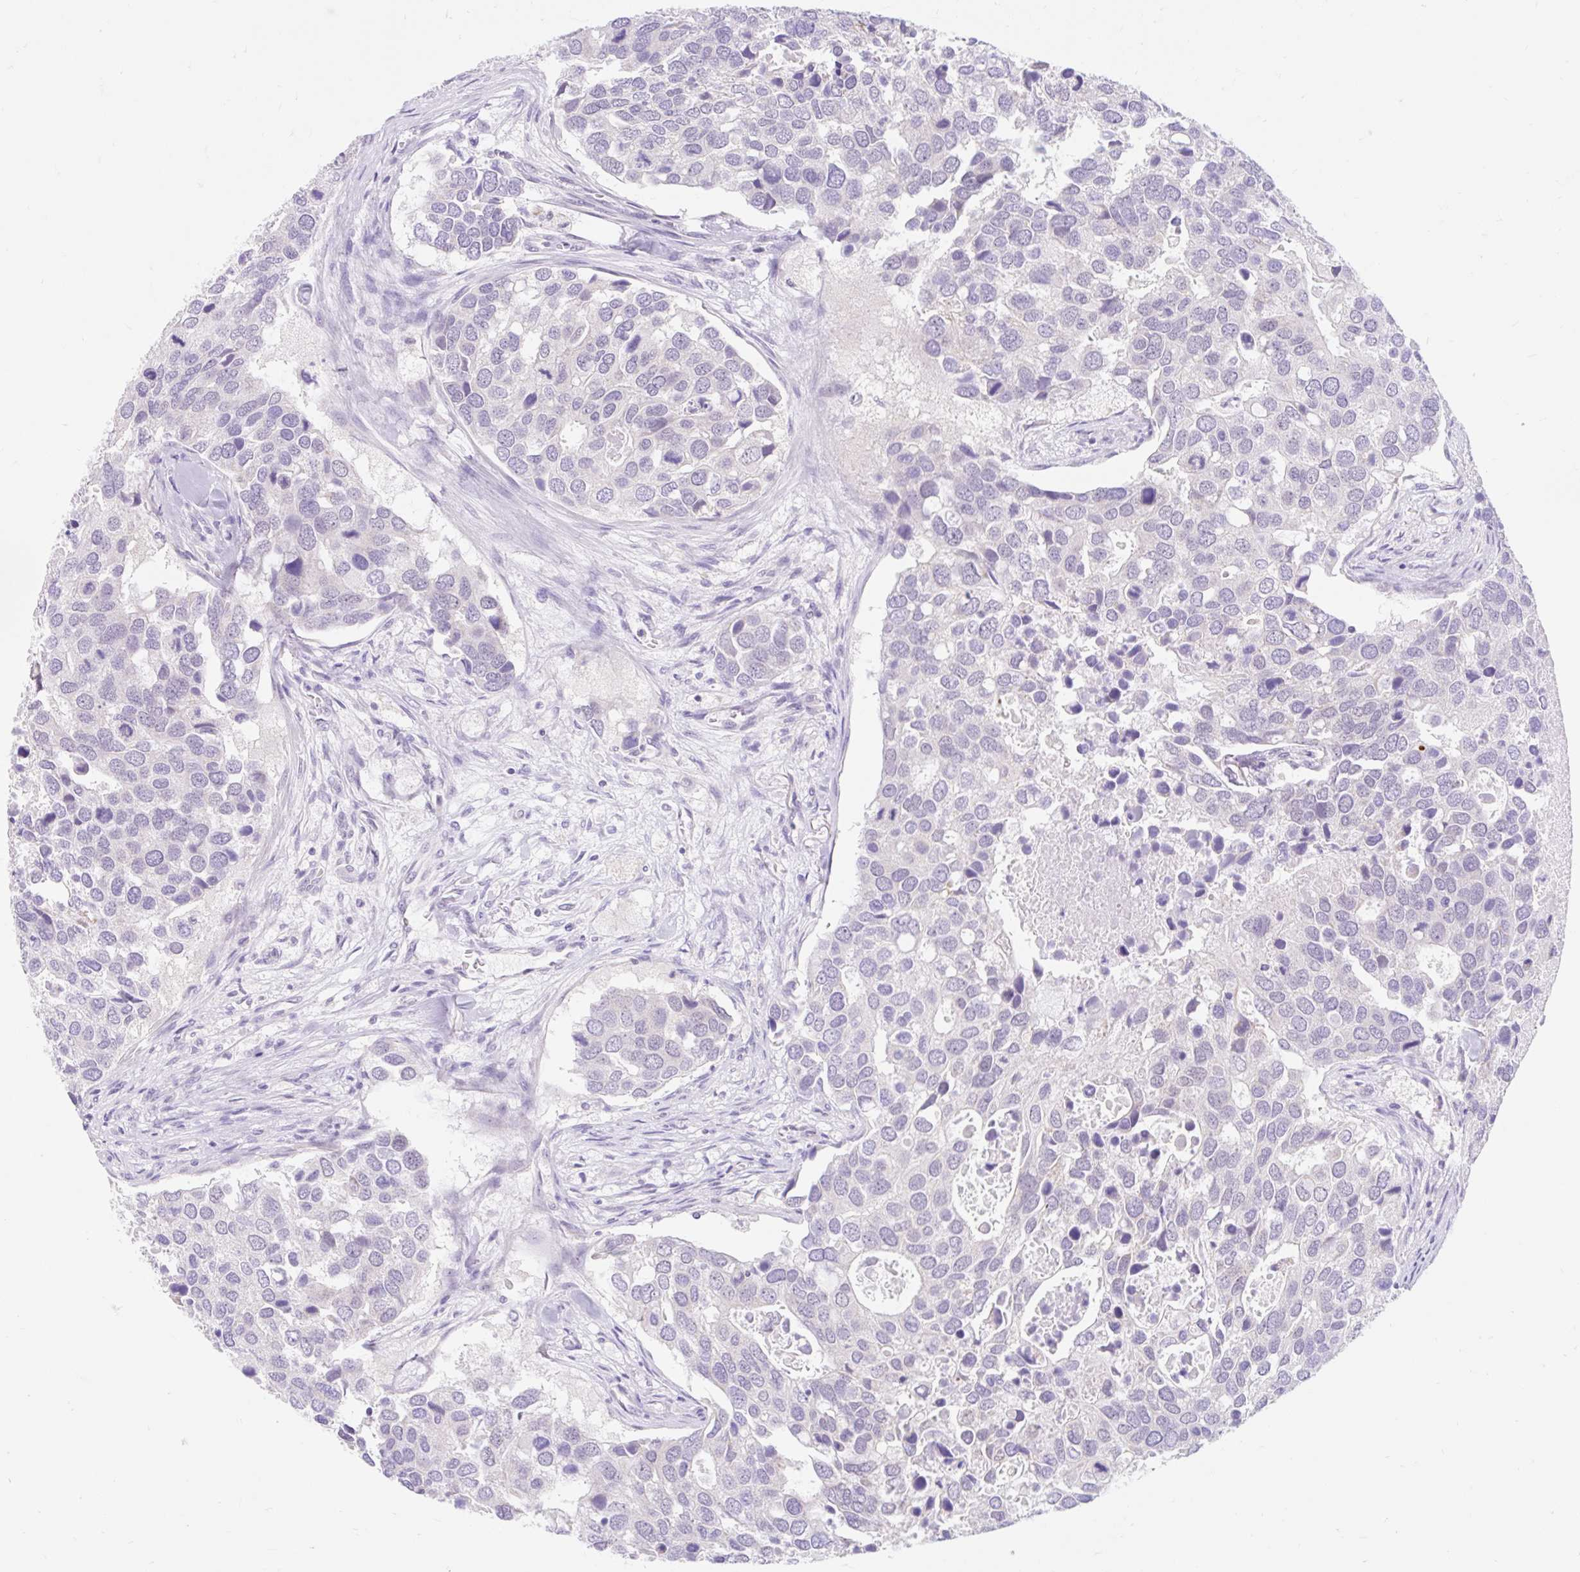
{"staining": {"intensity": "negative", "quantity": "none", "location": "none"}, "tissue": "breast cancer", "cell_type": "Tumor cells", "image_type": "cancer", "snomed": [{"axis": "morphology", "description": "Duct carcinoma"}, {"axis": "topography", "description": "Breast"}], "caption": "Image shows no significant protein positivity in tumor cells of breast infiltrating ductal carcinoma.", "gene": "ITPK1", "patient": {"sex": "female", "age": 83}}